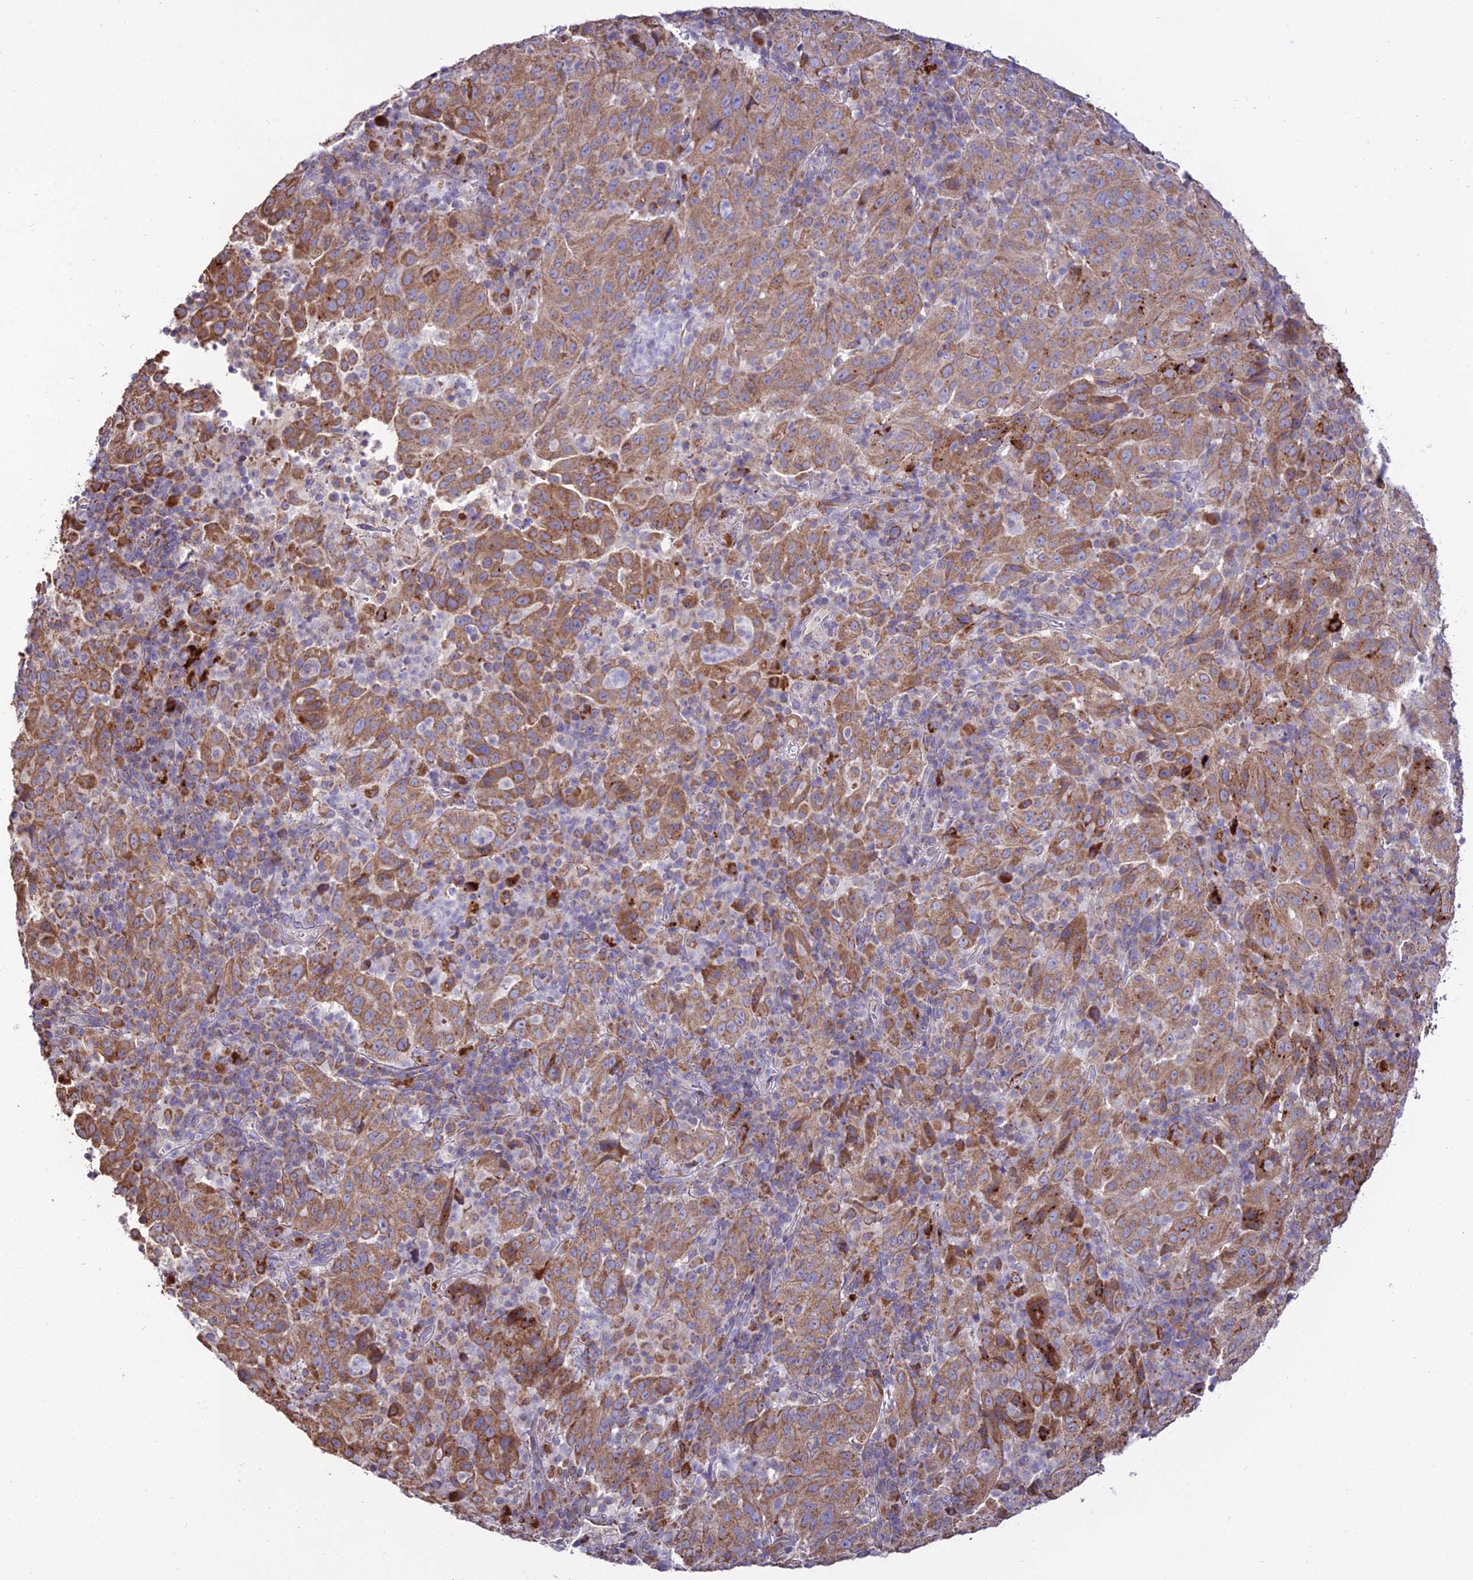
{"staining": {"intensity": "moderate", "quantity": ">75%", "location": "cytoplasmic/membranous"}, "tissue": "pancreatic cancer", "cell_type": "Tumor cells", "image_type": "cancer", "snomed": [{"axis": "morphology", "description": "Adenocarcinoma, NOS"}, {"axis": "topography", "description": "Pancreas"}], "caption": "This histopathology image reveals IHC staining of pancreatic cancer, with medium moderate cytoplasmic/membranous staining in approximately >75% of tumor cells.", "gene": "PNLIPRP3", "patient": {"sex": "male", "age": 63}}